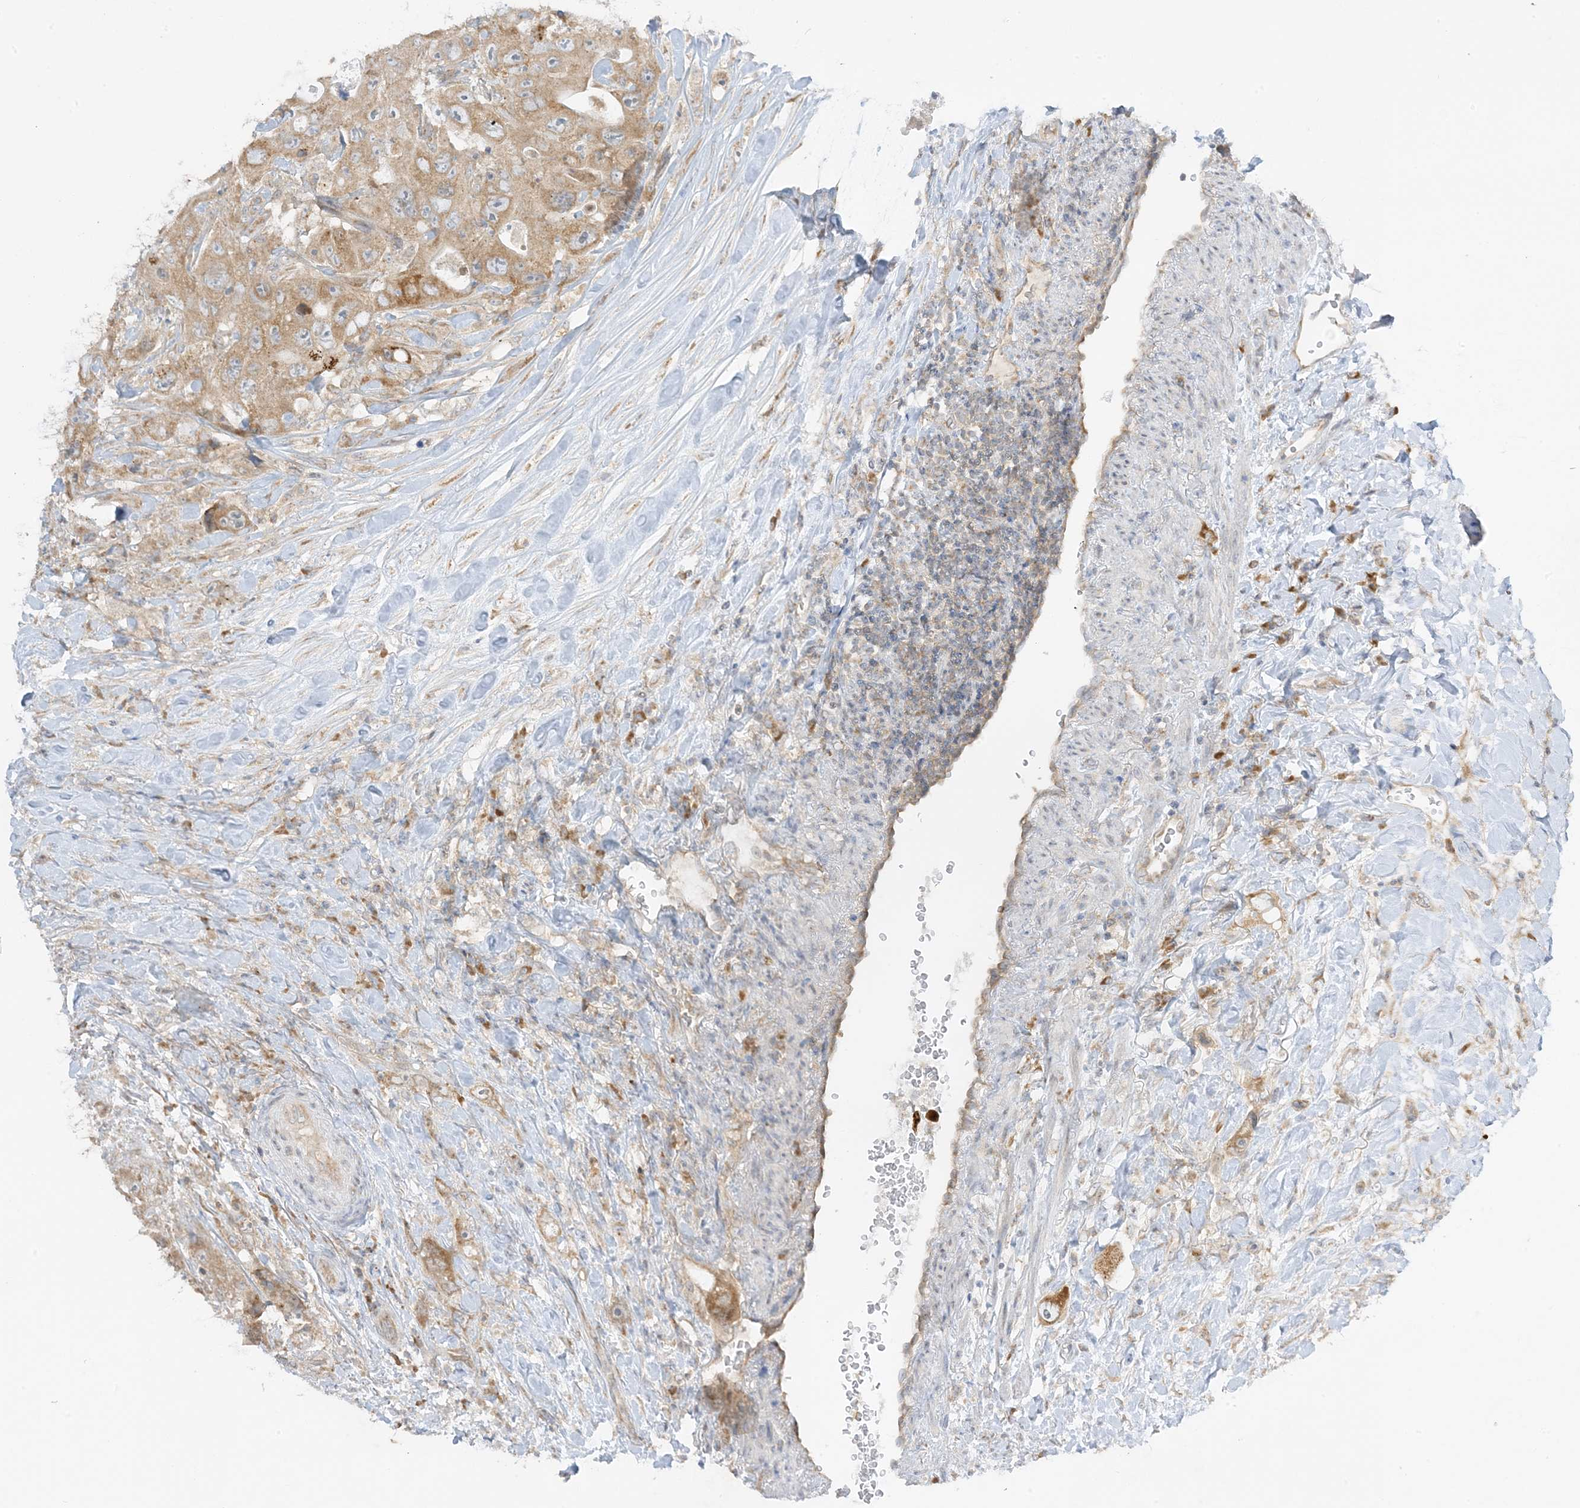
{"staining": {"intensity": "moderate", "quantity": ">75%", "location": "cytoplasmic/membranous"}, "tissue": "colorectal cancer", "cell_type": "Tumor cells", "image_type": "cancer", "snomed": [{"axis": "morphology", "description": "Adenocarcinoma, NOS"}, {"axis": "topography", "description": "Colon"}], "caption": "IHC of human adenocarcinoma (colorectal) demonstrates medium levels of moderate cytoplasmic/membranous staining in approximately >75% of tumor cells.", "gene": "RPP40", "patient": {"sex": "female", "age": 46}}